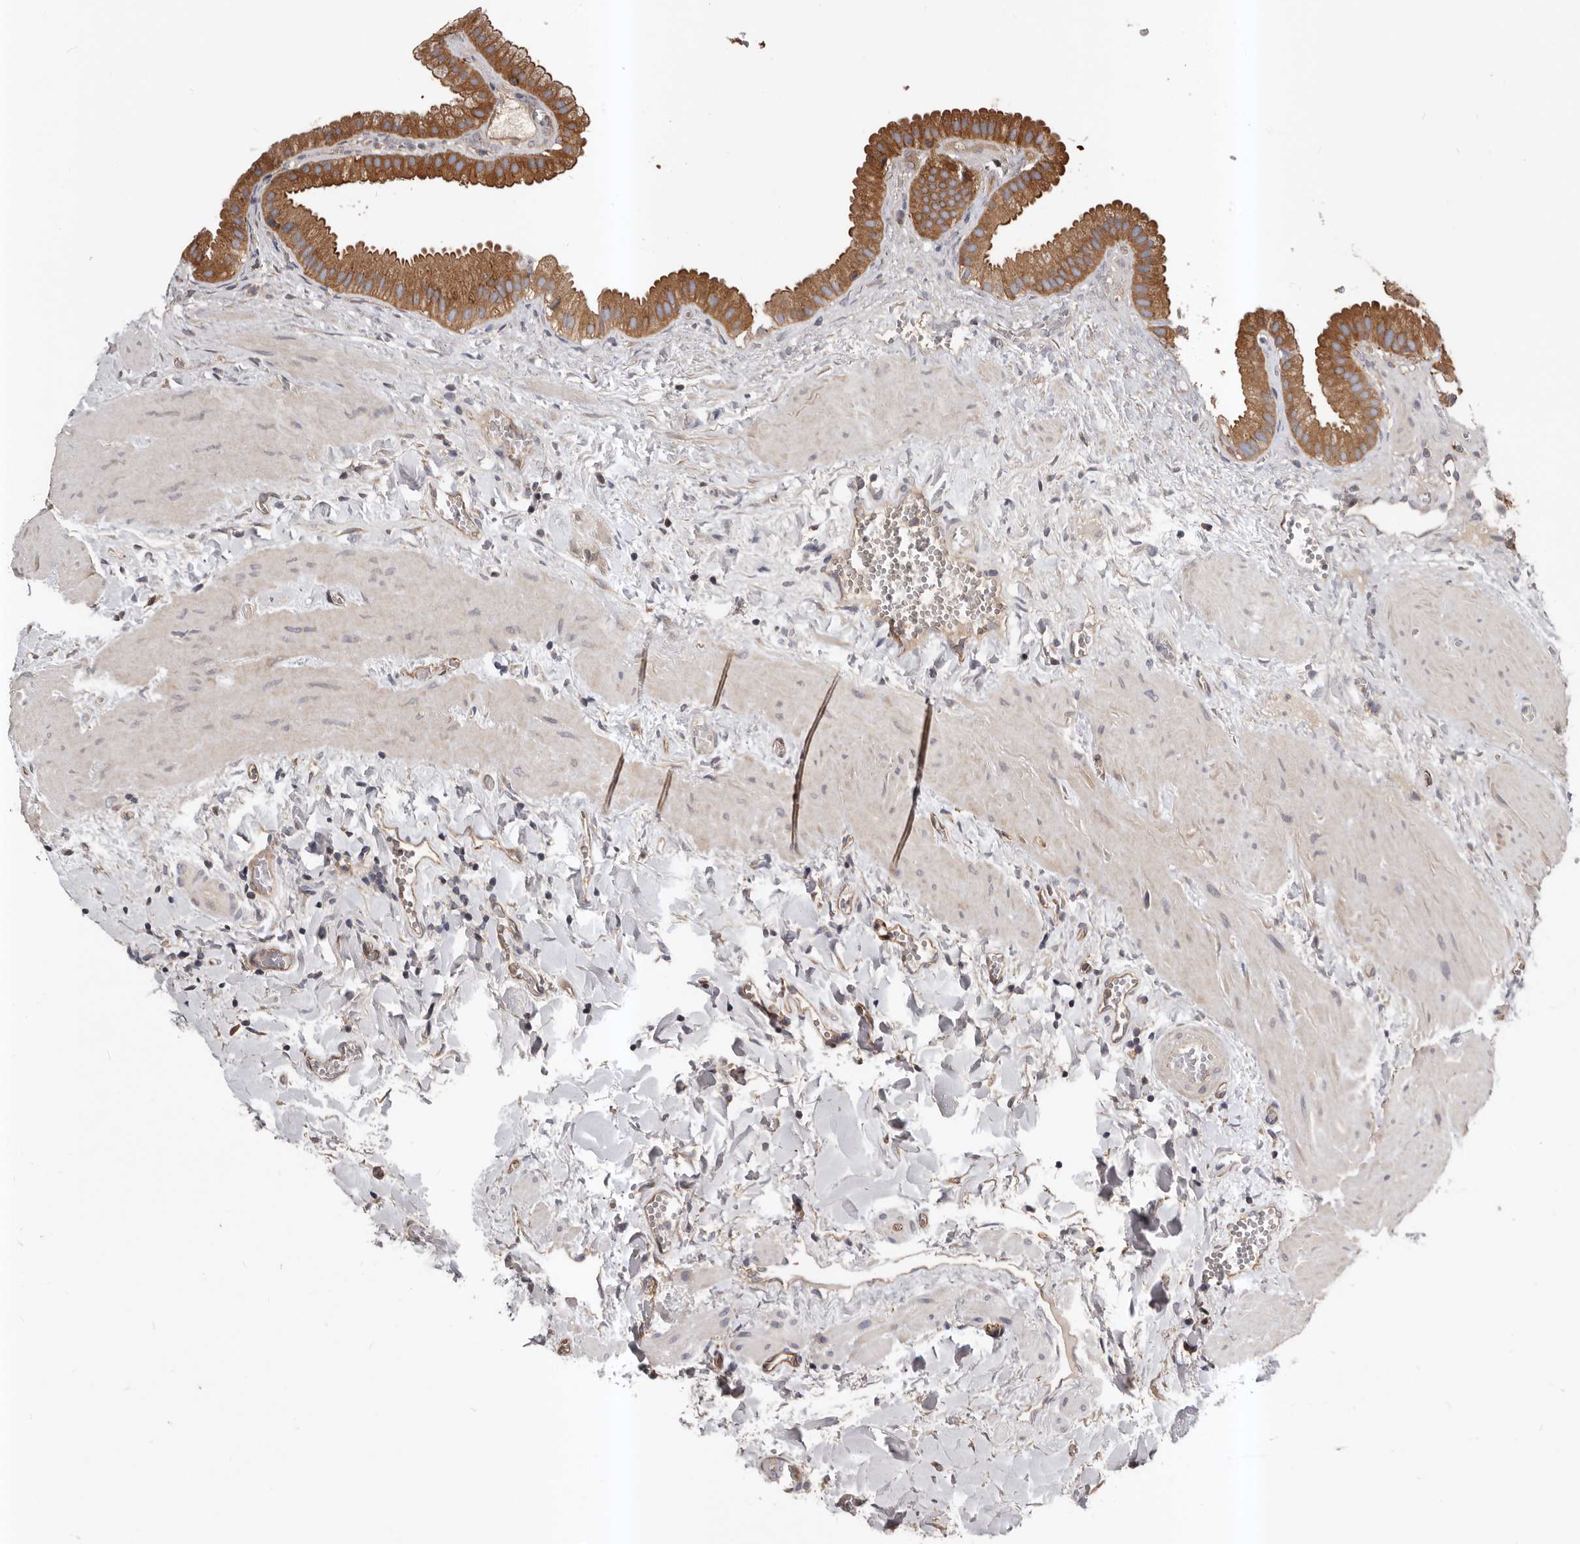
{"staining": {"intensity": "moderate", "quantity": ">75%", "location": "cytoplasmic/membranous"}, "tissue": "gallbladder", "cell_type": "Glandular cells", "image_type": "normal", "snomed": [{"axis": "morphology", "description": "Normal tissue, NOS"}, {"axis": "topography", "description": "Gallbladder"}], "caption": "Human gallbladder stained with a brown dye reveals moderate cytoplasmic/membranous positive expression in approximately >75% of glandular cells.", "gene": "PNRC2", "patient": {"sex": "male", "age": 55}}